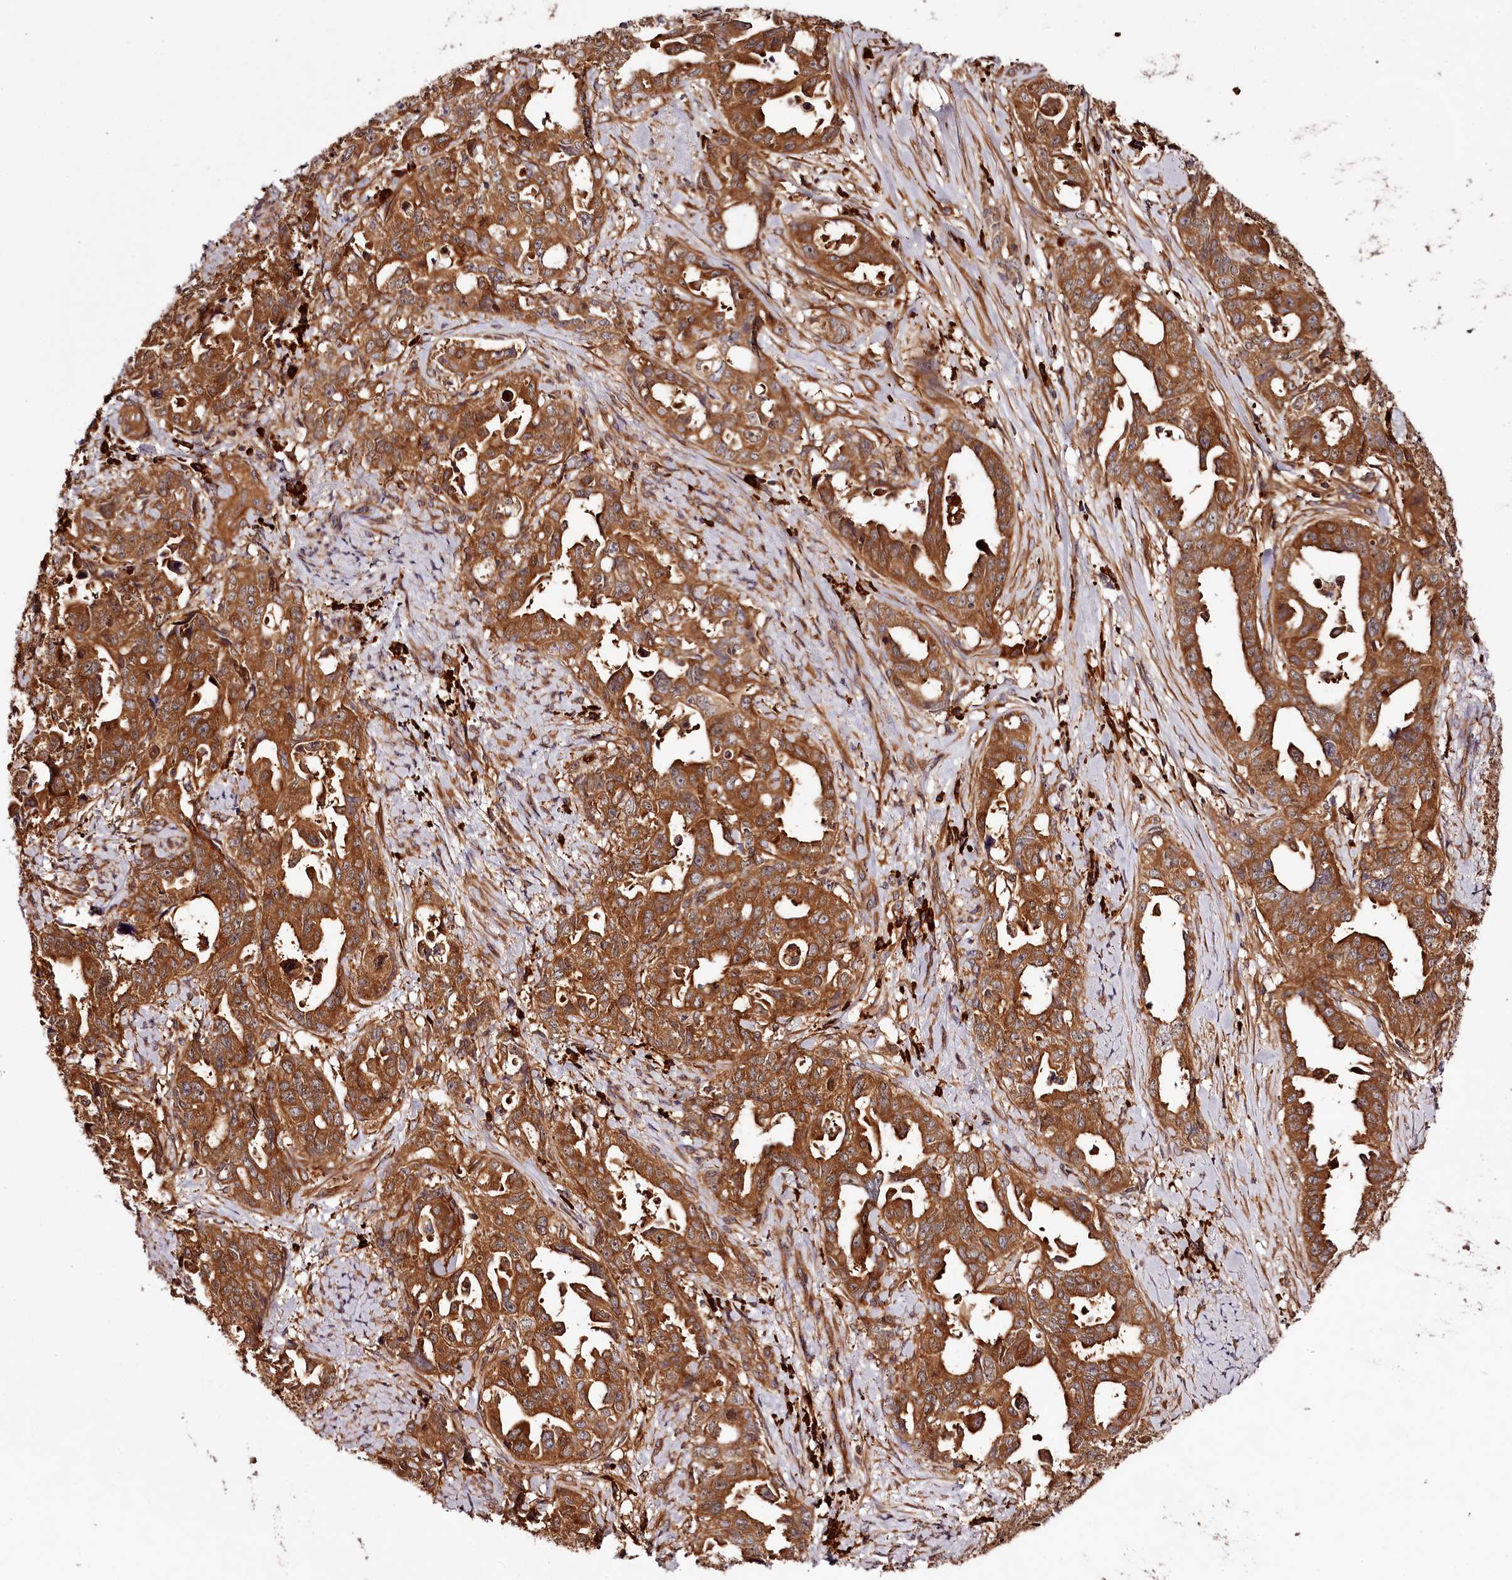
{"staining": {"intensity": "strong", "quantity": ">75%", "location": "cytoplasmic/membranous"}, "tissue": "endometrial cancer", "cell_type": "Tumor cells", "image_type": "cancer", "snomed": [{"axis": "morphology", "description": "Adenocarcinoma, NOS"}, {"axis": "topography", "description": "Endometrium"}], "caption": "A brown stain highlights strong cytoplasmic/membranous expression of a protein in human adenocarcinoma (endometrial) tumor cells.", "gene": "TARS1", "patient": {"sex": "female", "age": 65}}